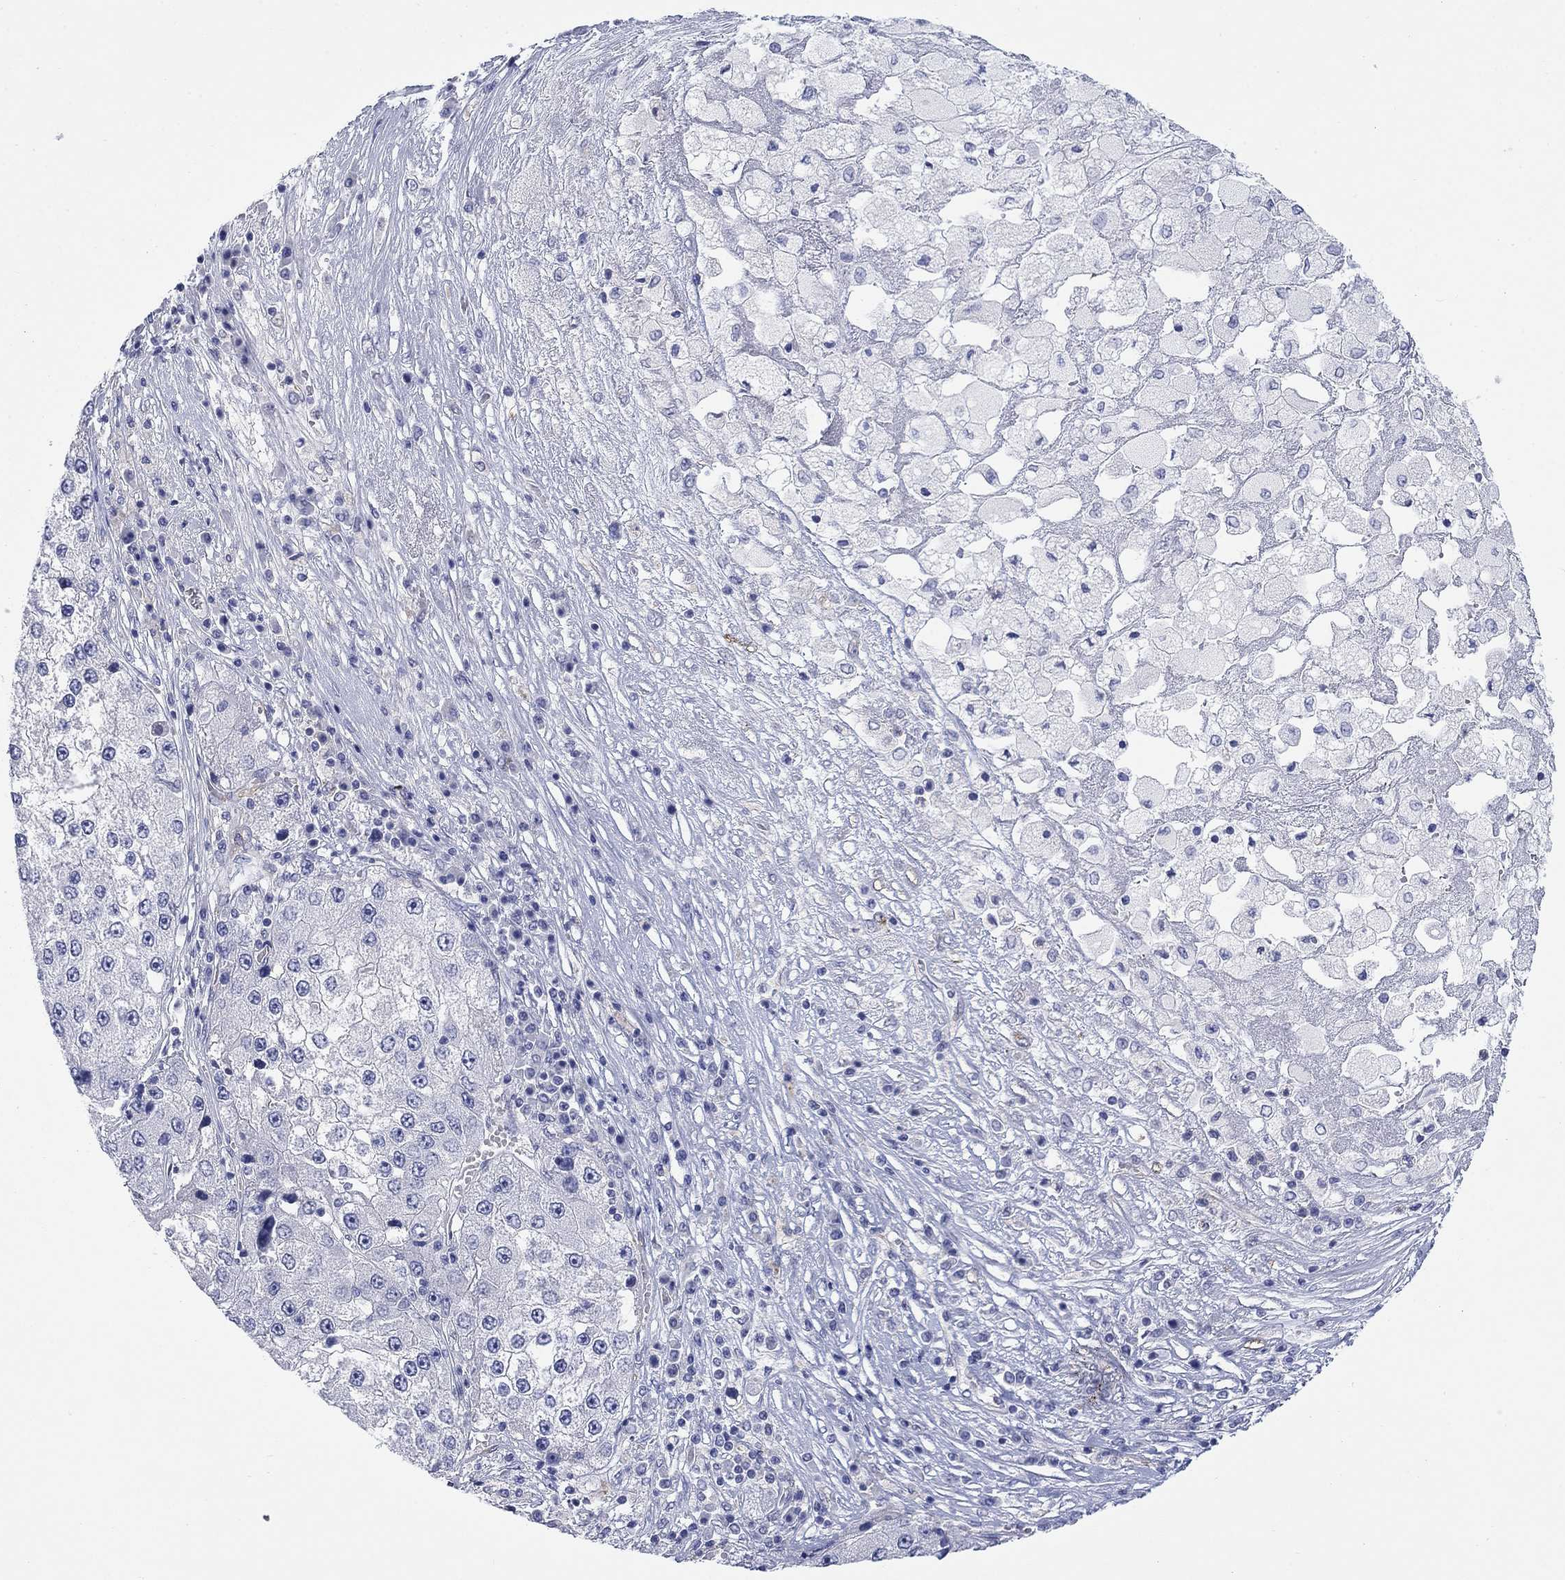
{"staining": {"intensity": "negative", "quantity": "none", "location": "none"}, "tissue": "liver cancer", "cell_type": "Tumor cells", "image_type": "cancer", "snomed": [{"axis": "morphology", "description": "Carcinoma, Hepatocellular, NOS"}, {"axis": "topography", "description": "Liver"}], "caption": "A high-resolution photomicrograph shows immunohistochemistry staining of liver hepatocellular carcinoma, which shows no significant staining in tumor cells. Nuclei are stained in blue.", "gene": "PTPRZ1", "patient": {"sex": "female", "age": 73}}